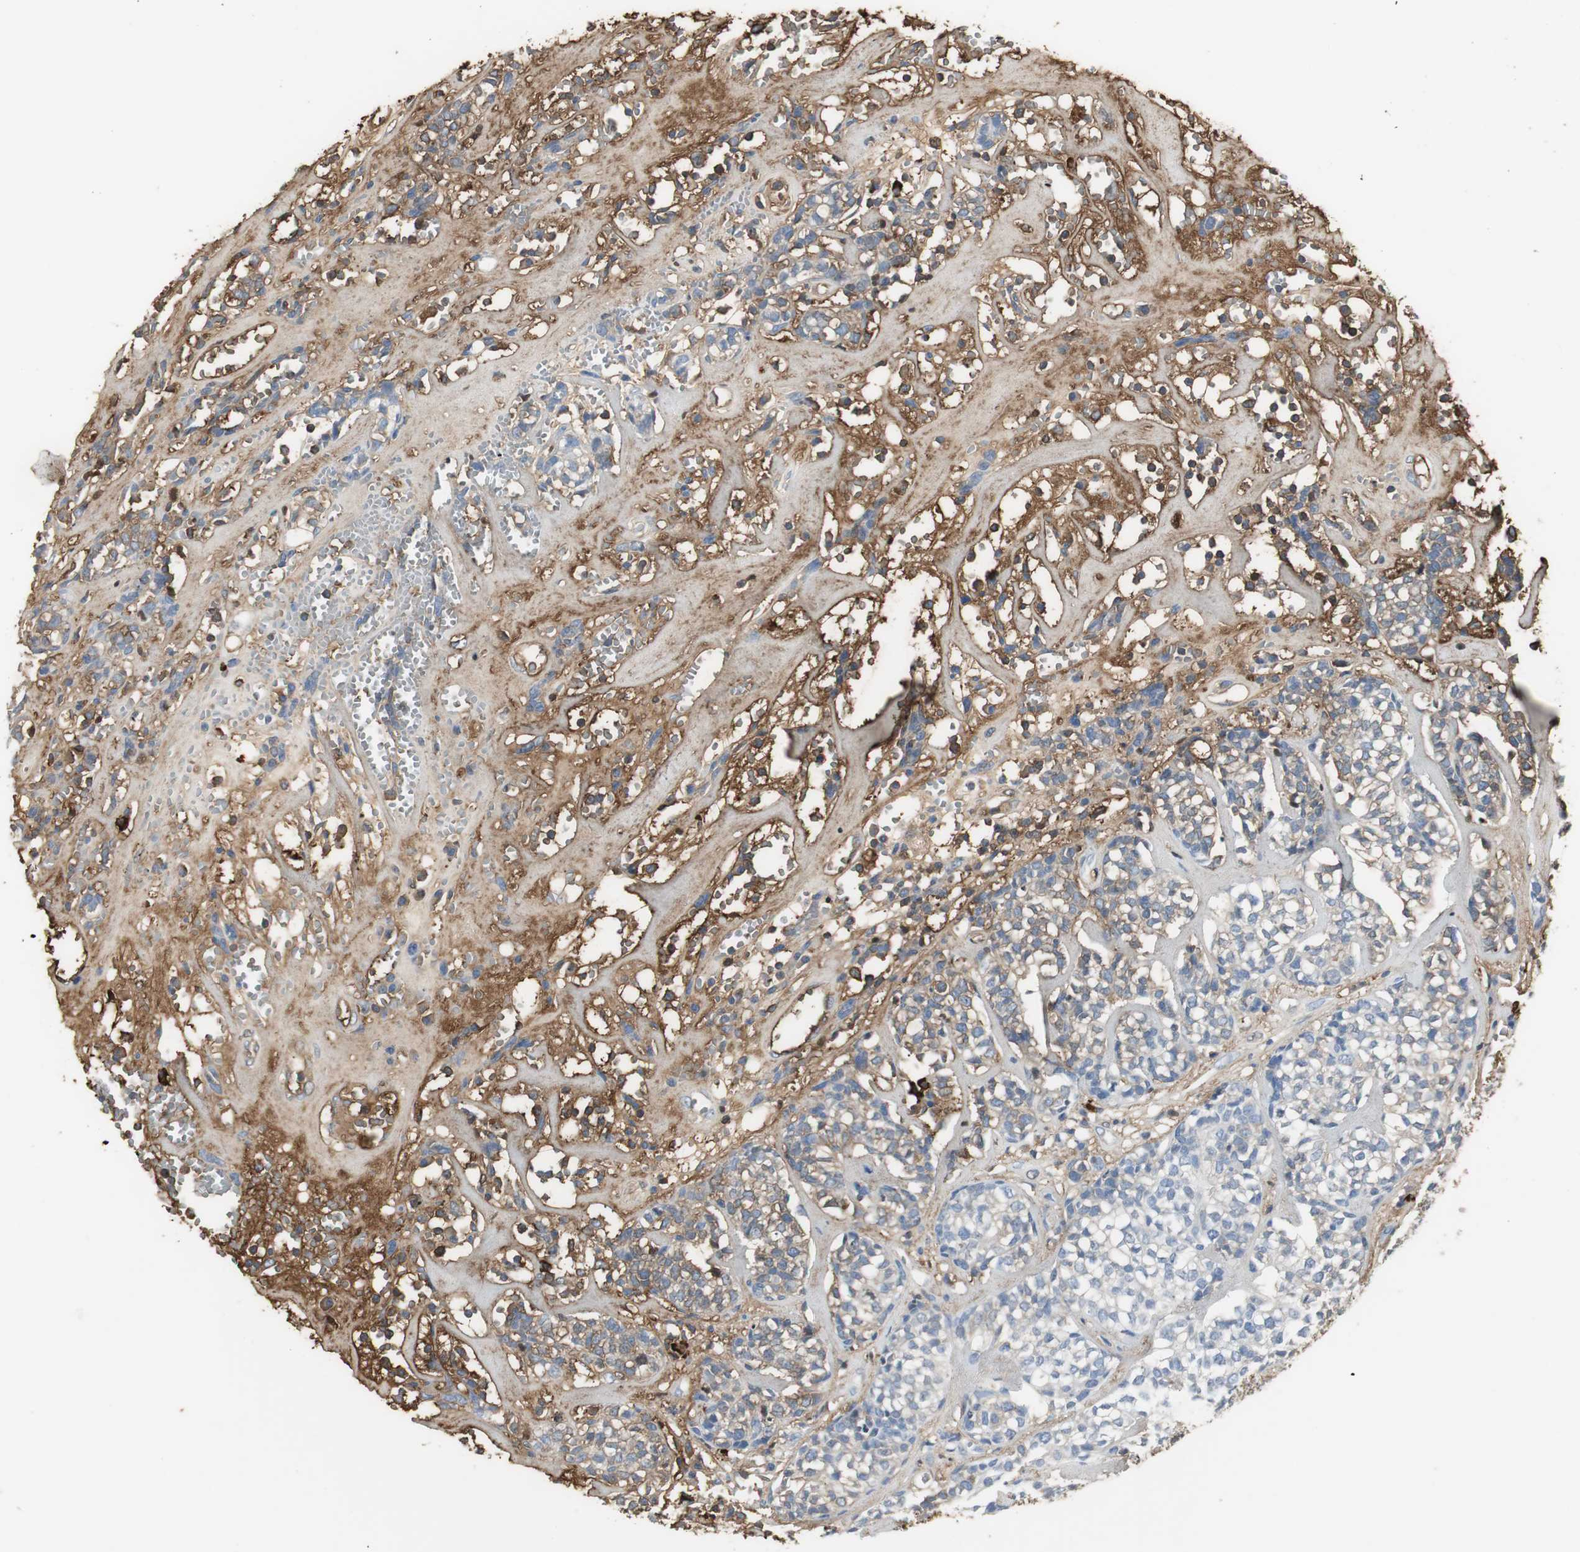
{"staining": {"intensity": "weak", "quantity": "<25%", "location": "cytoplasmic/membranous"}, "tissue": "head and neck cancer", "cell_type": "Tumor cells", "image_type": "cancer", "snomed": [{"axis": "morphology", "description": "Adenocarcinoma, NOS"}, {"axis": "topography", "description": "Salivary gland"}, {"axis": "topography", "description": "Head-Neck"}], "caption": "Tumor cells show no significant protein staining in adenocarcinoma (head and neck).", "gene": "IGHA1", "patient": {"sex": "female", "age": 65}}